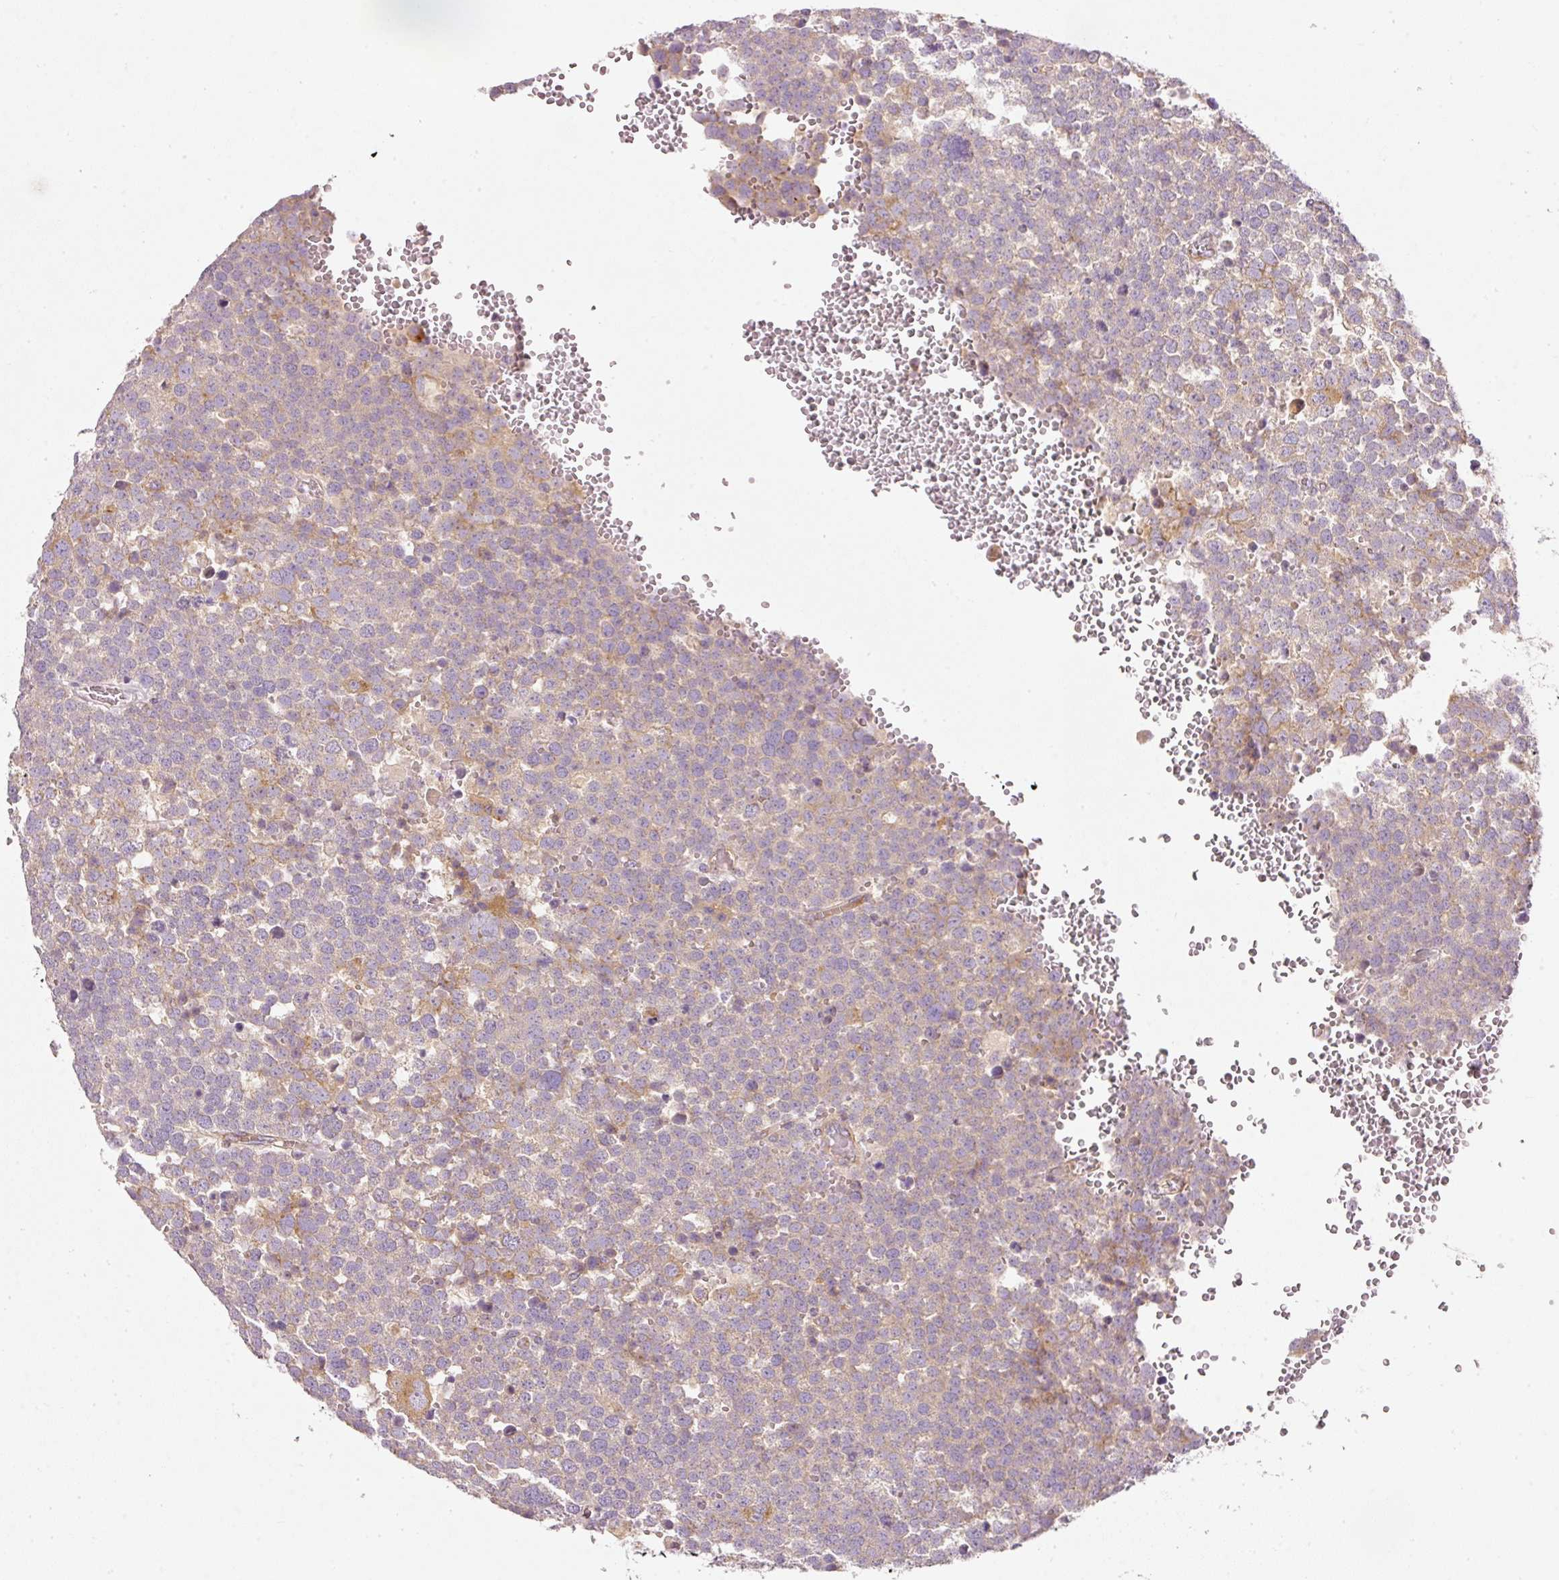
{"staining": {"intensity": "weak", "quantity": ">75%", "location": "cytoplasmic/membranous"}, "tissue": "testis cancer", "cell_type": "Tumor cells", "image_type": "cancer", "snomed": [{"axis": "morphology", "description": "Seminoma, NOS"}, {"axis": "topography", "description": "Testis"}], "caption": "Testis cancer stained with a brown dye shows weak cytoplasmic/membranous positive expression in approximately >75% of tumor cells.", "gene": "RNF167", "patient": {"sex": "male", "age": 71}}